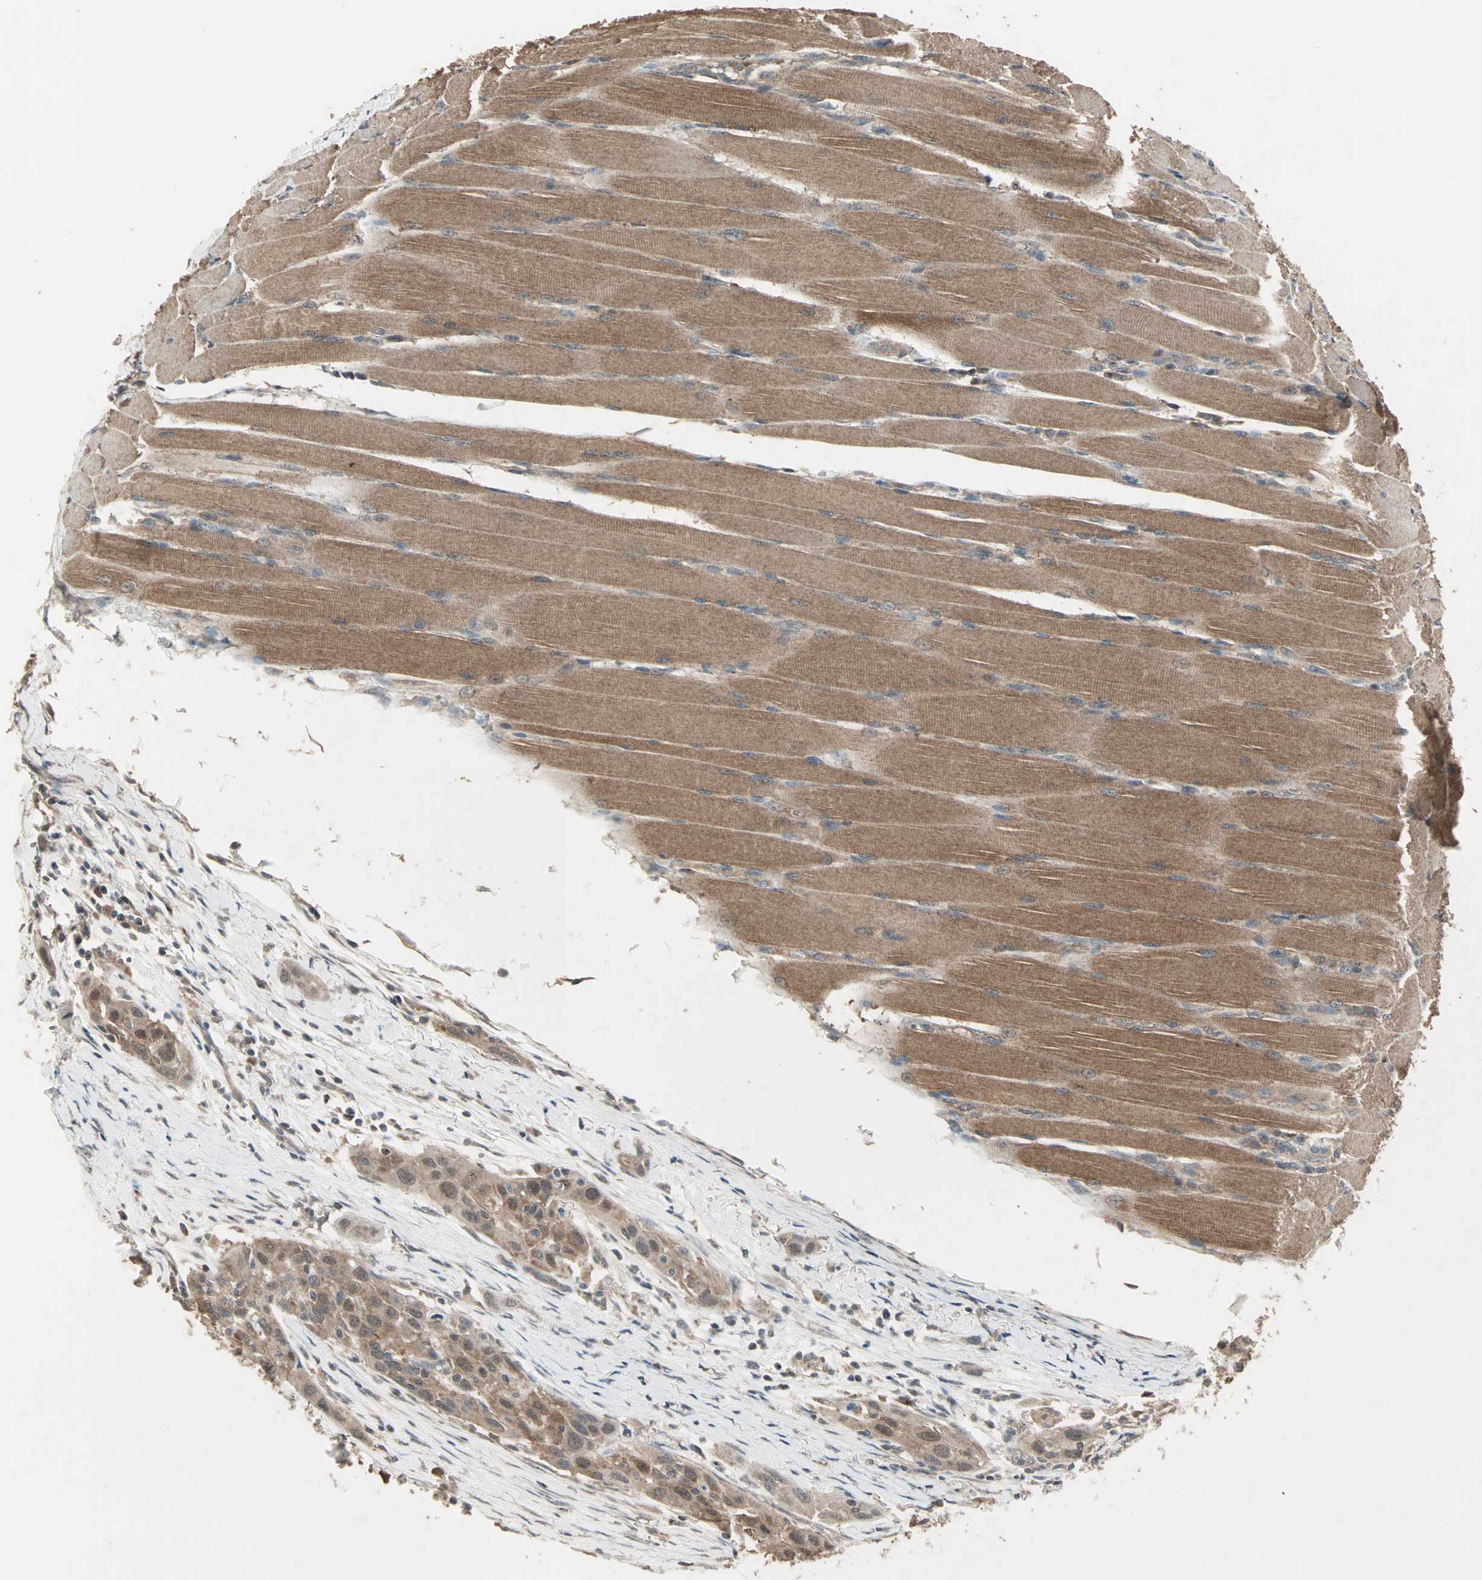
{"staining": {"intensity": "moderate", "quantity": ">75%", "location": "cytoplasmic/membranous"}, "tissue": "head and neck cancer", "cell_type": "Tumor cells", "image_type": "cancer", "snomed": [{"axis": "morphology", "description": "Squamous cell carcinoma, NOS"}, {"axis": "topography", "description": "Oral tissue"}, {"axis": "topography", "description": "Head-Neck"}], "caption": "This is an image of immunohistochemistry (IHC) staining of head and neck cancer, which shows moderate staining in the cytoplasmic/membranous of tumor cells.", "gene": "UBAC1", "patient": {"sex": "female", "age": 50}}